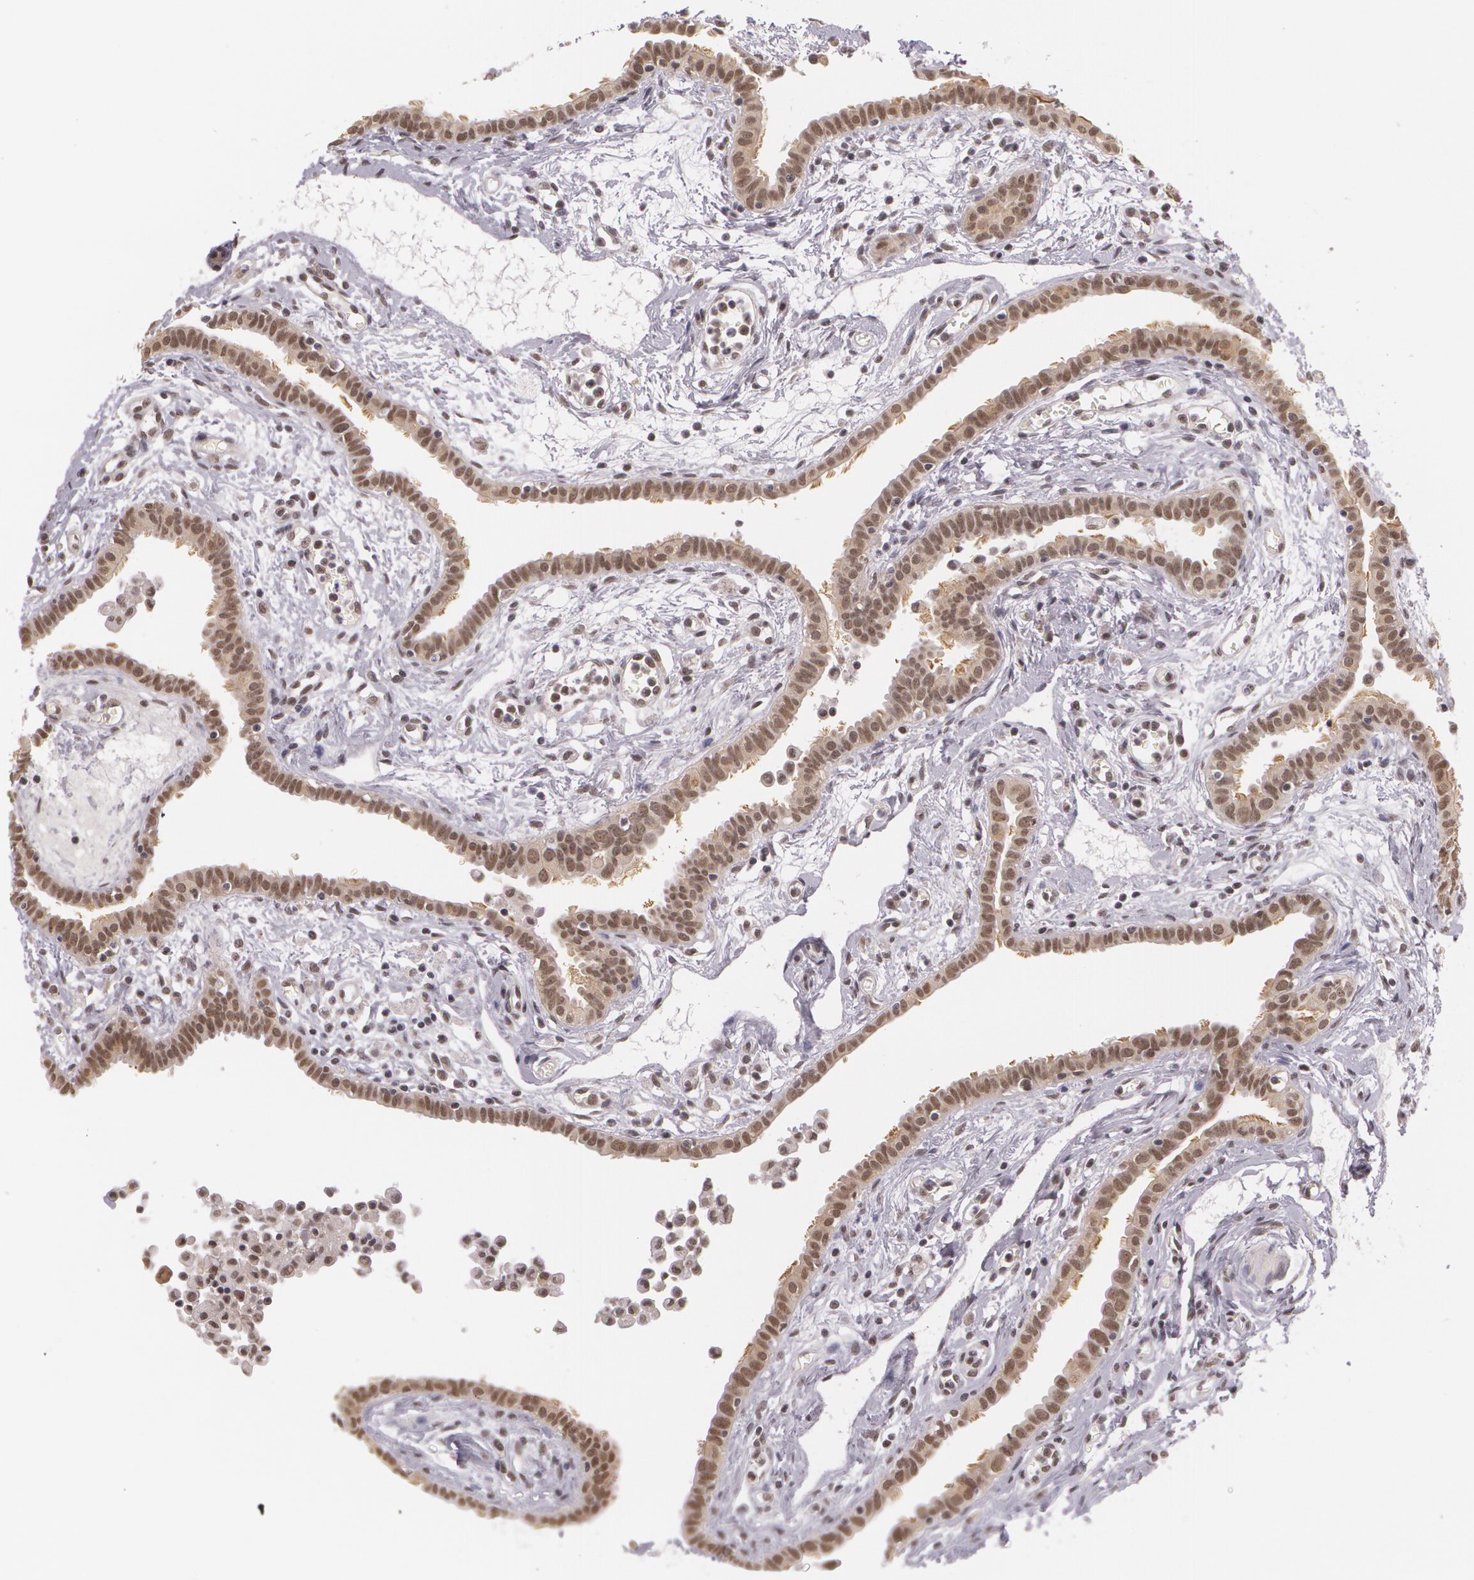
{"staining": {"intensity": "moderate", "quantity": "25%-75%", "location": "cytoplasmic/membranous,nuclear"}, "tissue": "fallopian tube", "cell_type": "Glandular cells", "image_type": "normal", "snomed": [{"axis": "morphology", "description": "Normal tissue, NOS"}, {"axis": "topography", "description": "Fallopian tube"}], "caption": "Immunohistochemistry (IHC) (DAB (3,3'-diaminobenzidine)) staining of normal human fallopian tube shows moderate cytoplasmic/membranous,nuclear protein positivity in approximately 25%-75% of glandular cells. Using DAB (brown) and hematoxylin (blue) stains, captured at high magnification using brightfield microscopy.", "gene": "ALX1", "patient": {"sex": "female", "age": 54}}